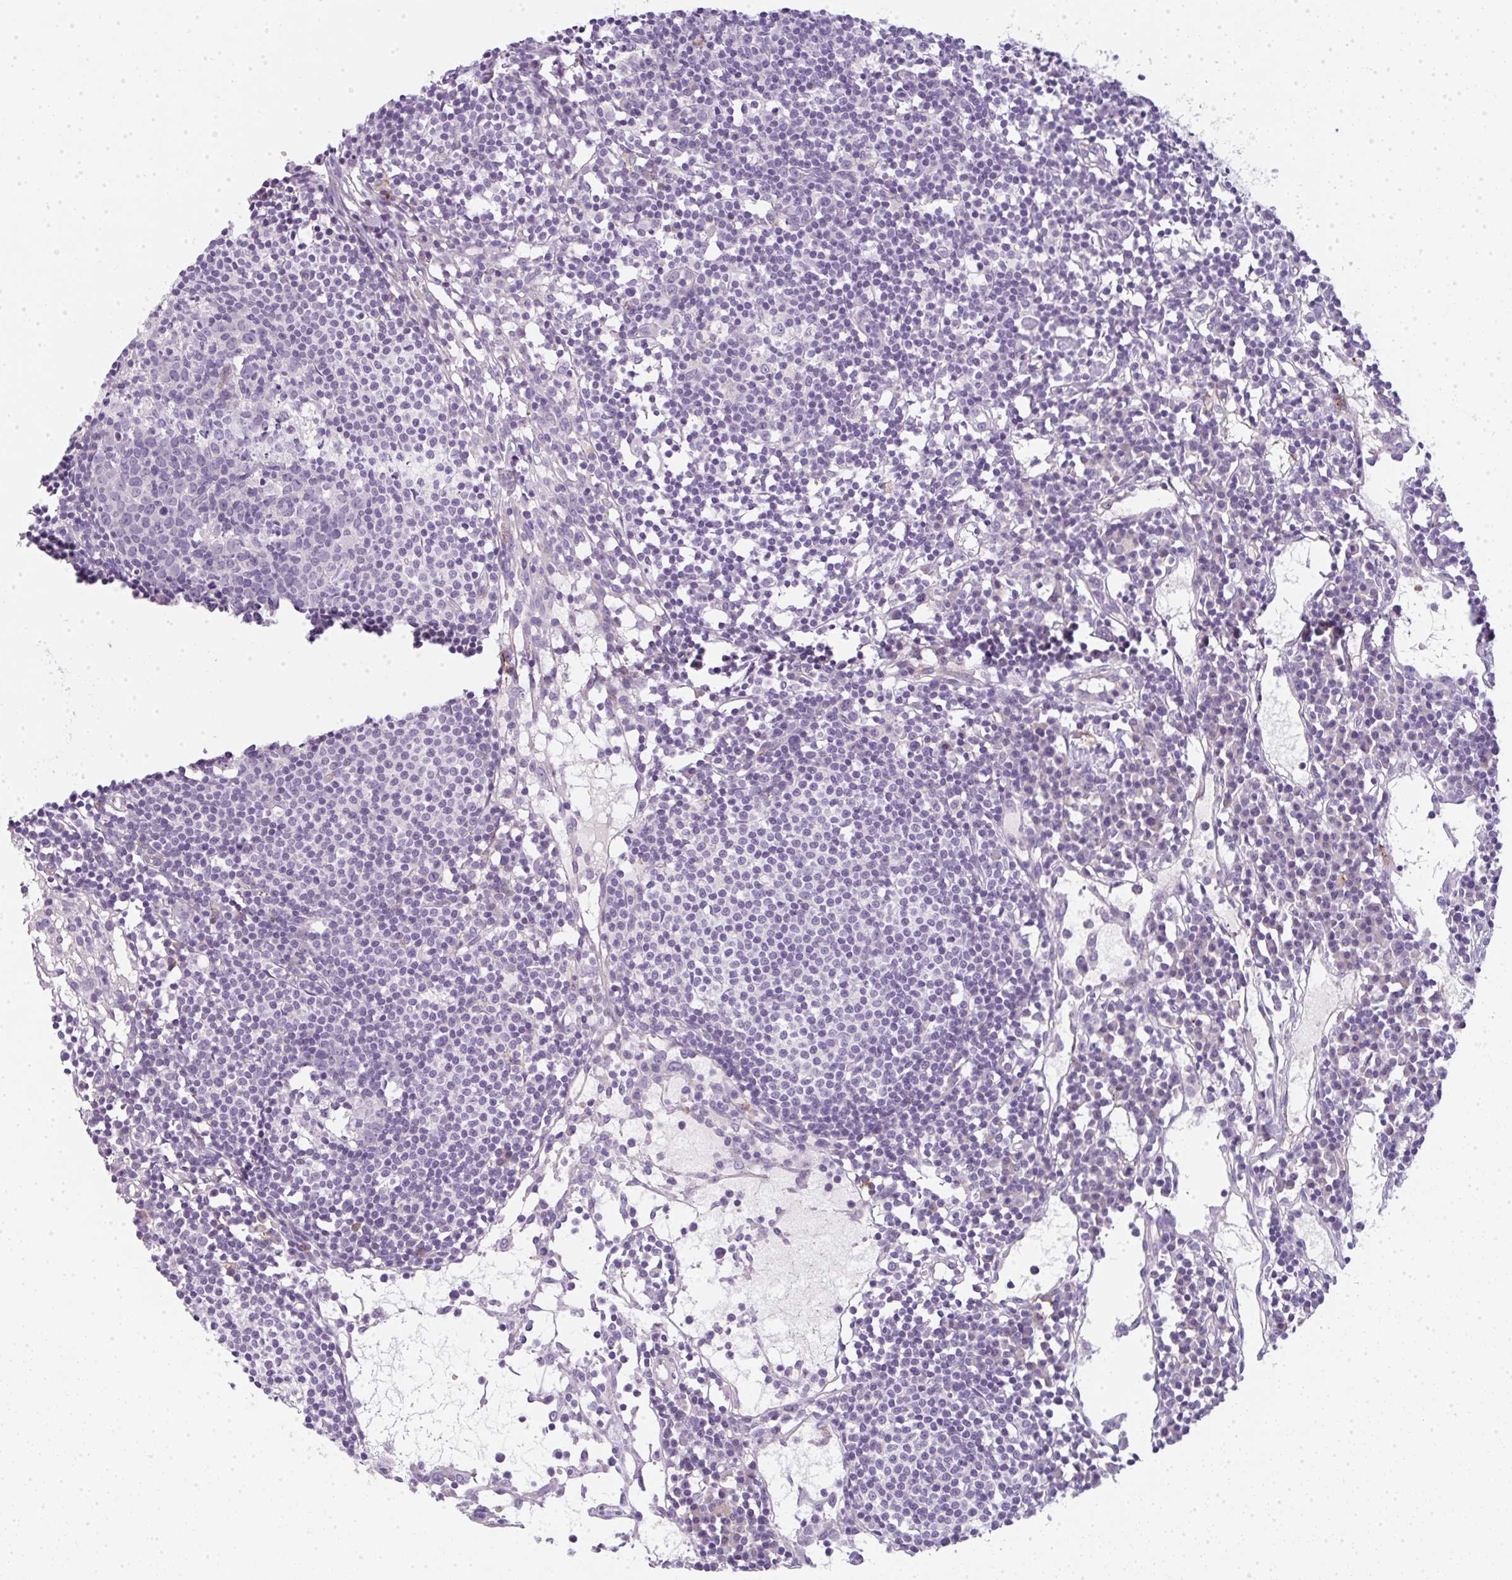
{"staining": {"intensity": "negative", "quantity": "none", "location": "none"}, "tissue": "lymph node", "cell_type": "Germinal center cells", "image_type": "normal", "snomed": [{"axis": "morphology", "description": "Normal tissue, NOS"}, {"axis": "topography", "description": "Lymph node"}], "caption": "Germinal center cells are negative for brown protein staining in unremarkable lymph node. The staining was performed using DAB to visualize the protein expression in brown, while the nuclei were stained in blue with hematoxylin (Magnification: 20x).", "gene": "LPAR4", "patient": {"sex": "female", "age": 78}}